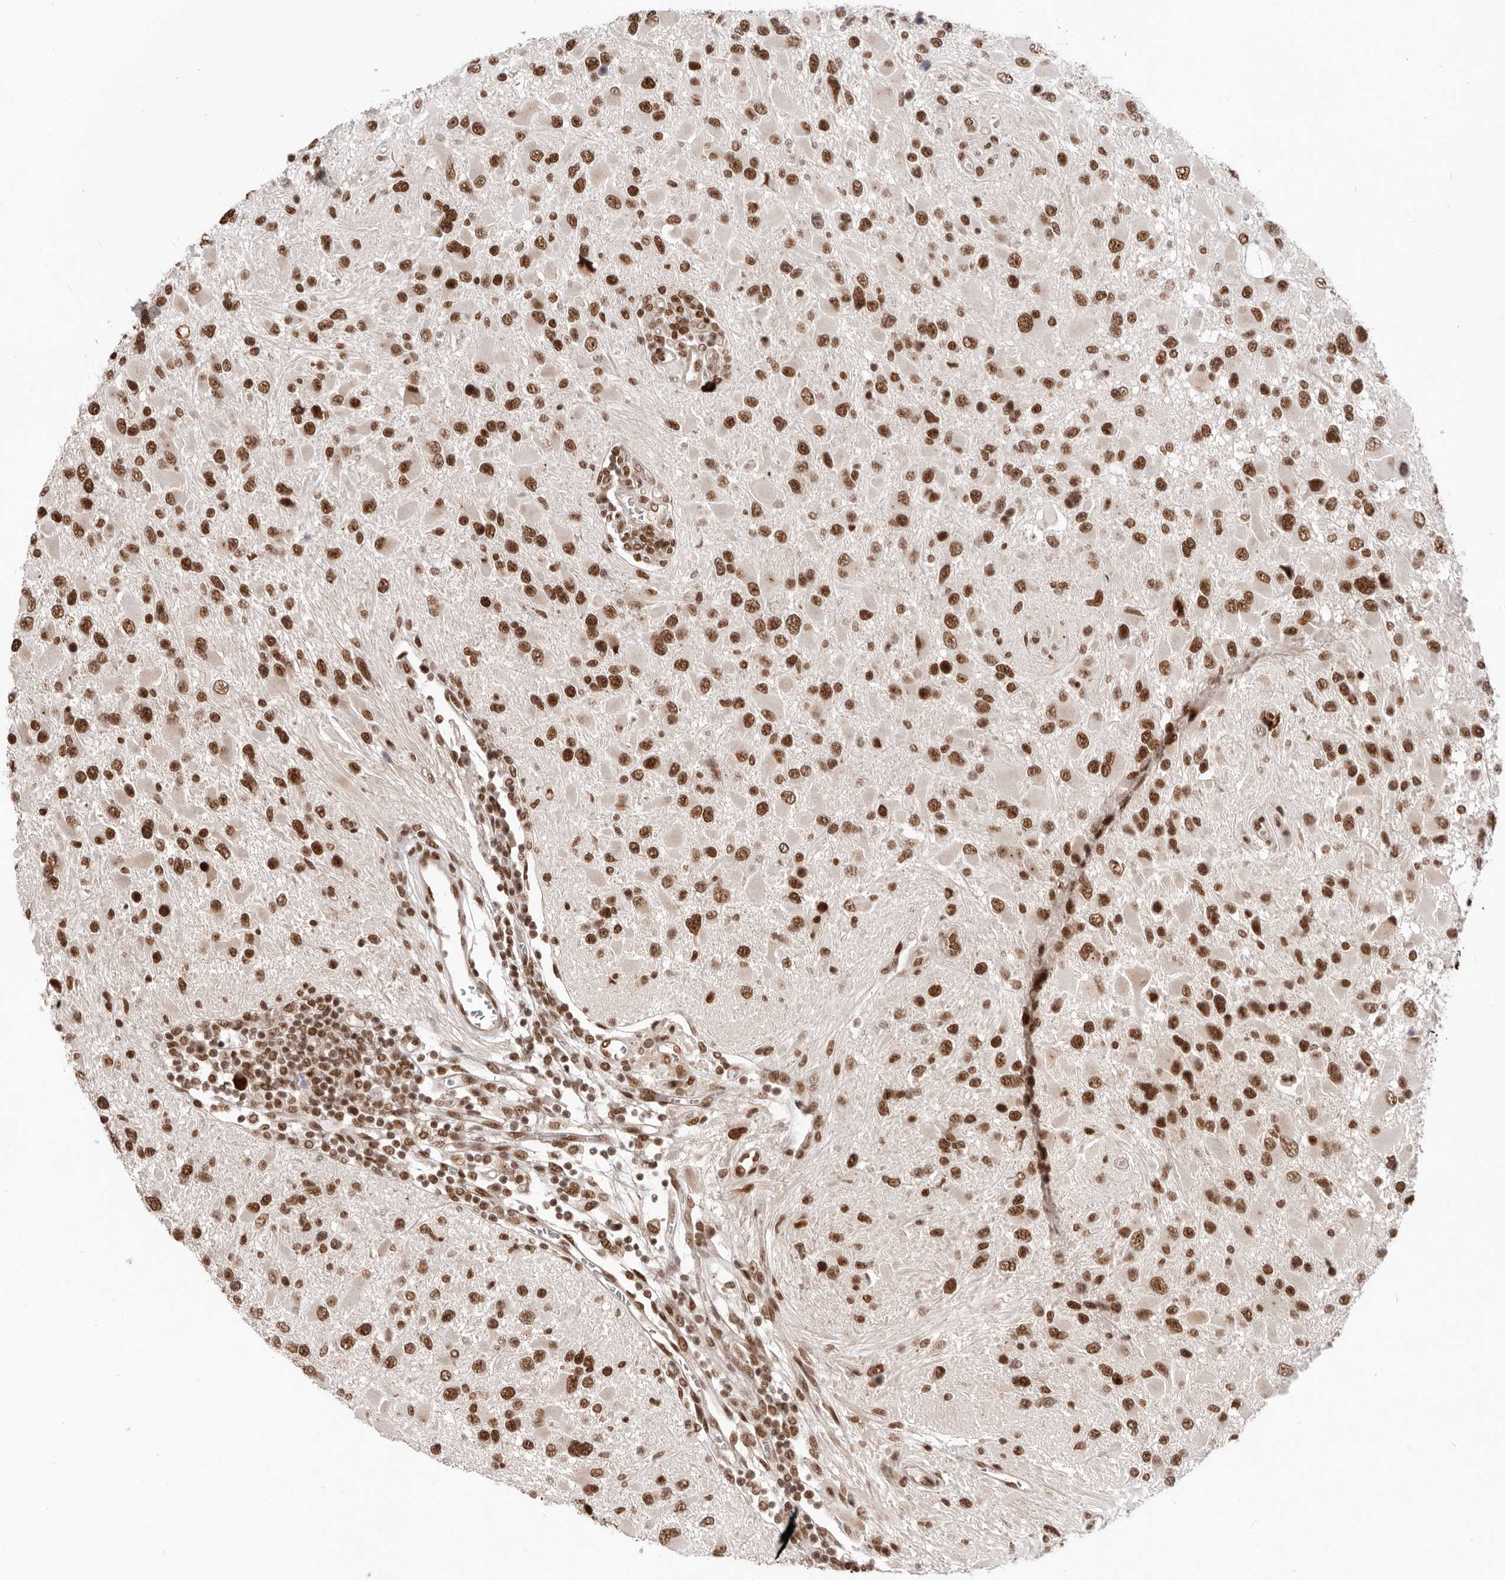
{"staining": {"intensity": "strong", "quantity": ">75%", "location": "nuclear"}, "tissue": "glioma", "cell_type": "Tumor cells", "image_type": "cancer", "snomed": [{"axis": "morphology", "description": "Glioma, malignant, High grade"}, {"axis": "topography", "description": "Brain"}], "caption": "Protein staining of glioma tissue exhibits strong nuclear staining in about >75% of tumor cells.", "gene": "CHTOP", "patient": {"sex": "male", "age": 53}}